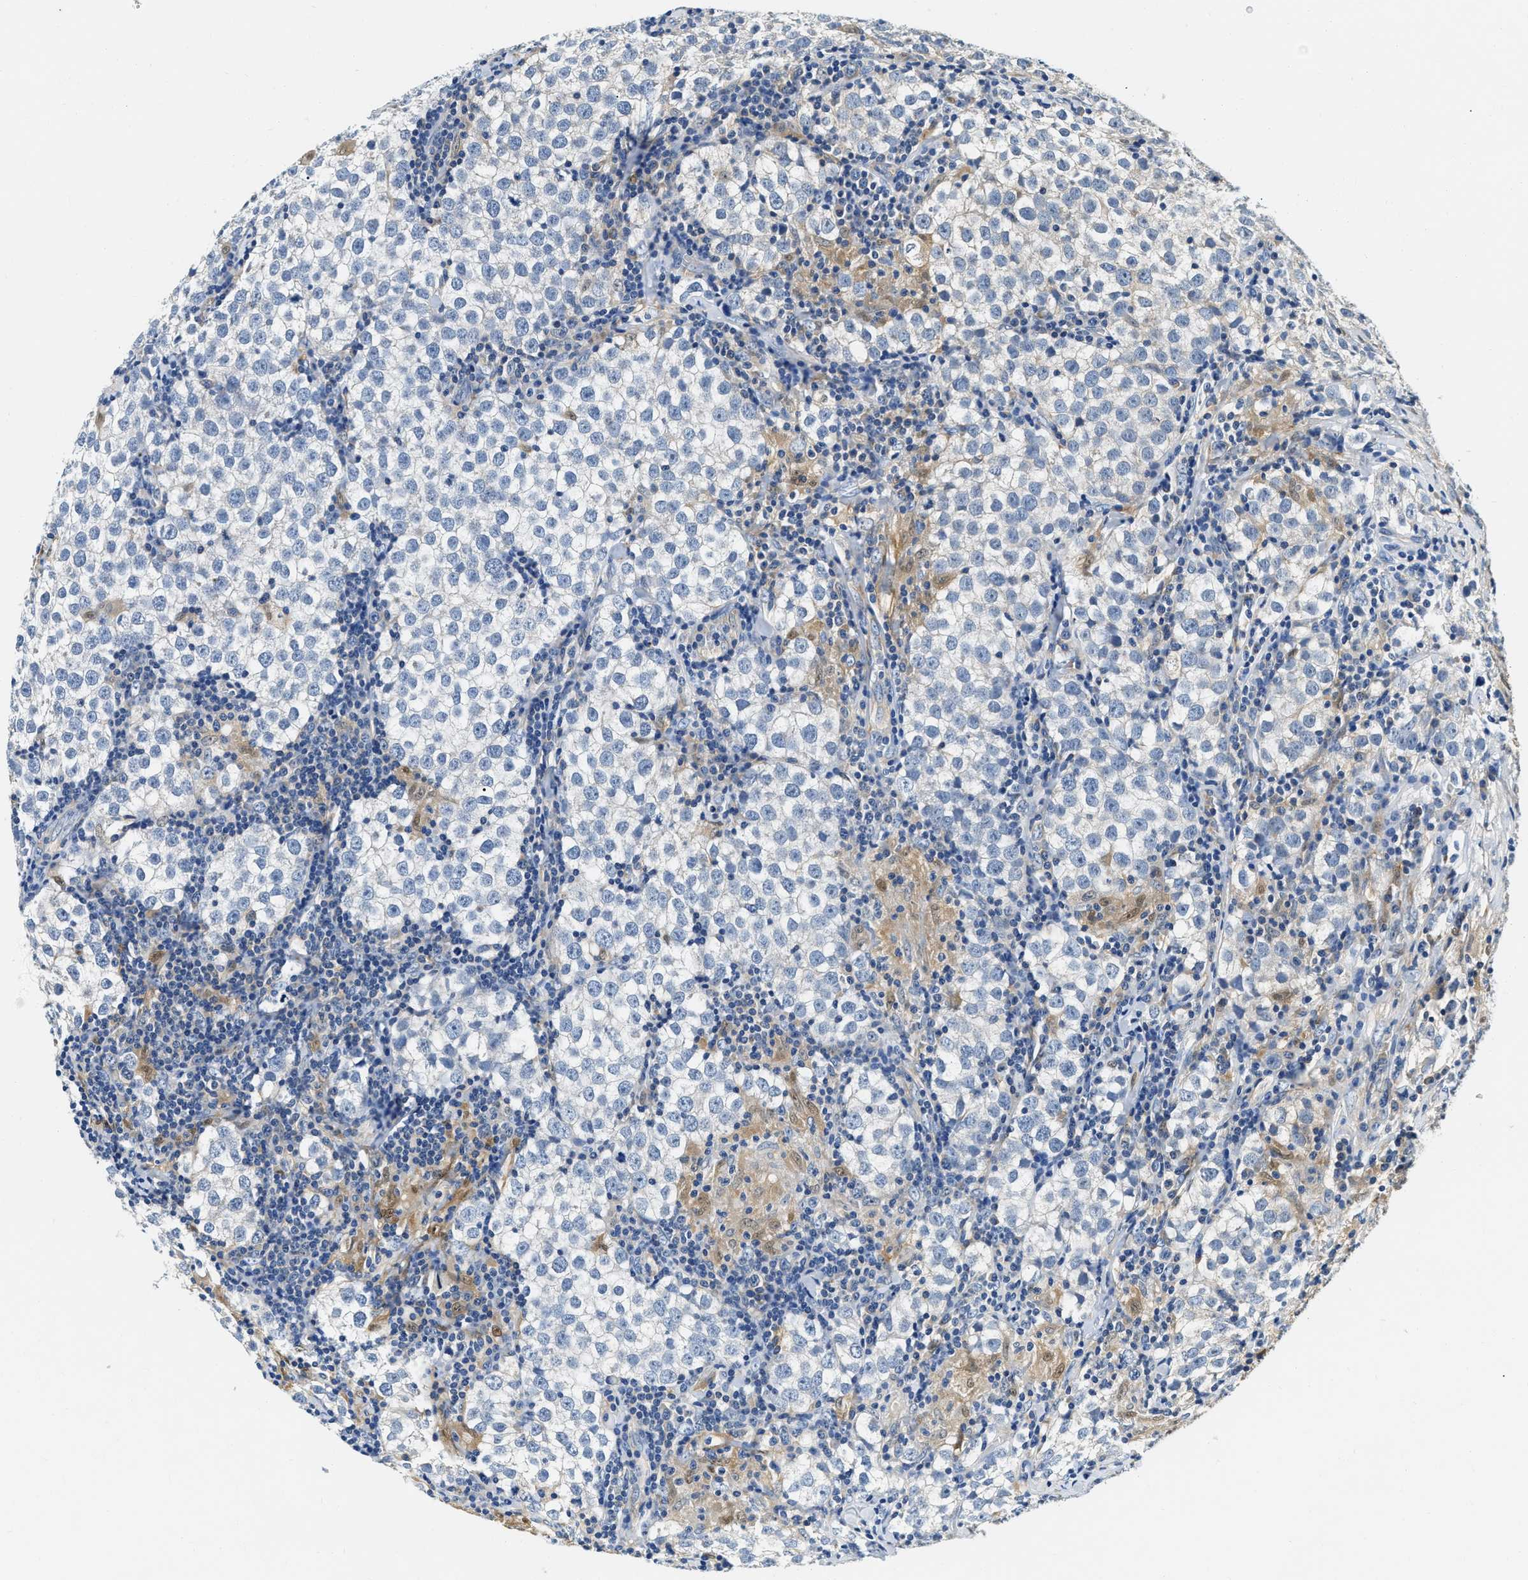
{"staining": {"intensity": "negative", "quantity": "none", "location": "none"}, "tissue": "testis cancer", "cell_type": "Tumor cells", "image_type": "cancer", "snomed": [{"axis": "morphology", "description": "Seminoma, NOS"}, {"axis": "morphology", "description": "Carcinoma, Embryonal, NOS"}, {"axis": "topography", "description": "Testis"}], "caption": "A high-resolution micrograph shows immunohistochemistry (IHC) staining of testis embryonal carcinoma, which reveals no significant expression in tumor cells. Brightfield microscopy of IHC stained with DAB (3,3'-diaminobenzidine) (brown) and hematoxylin (blue), captured at high magnification.", "gene": "EIF2AK2", "patient": {"sex": "male", "age": 36}}